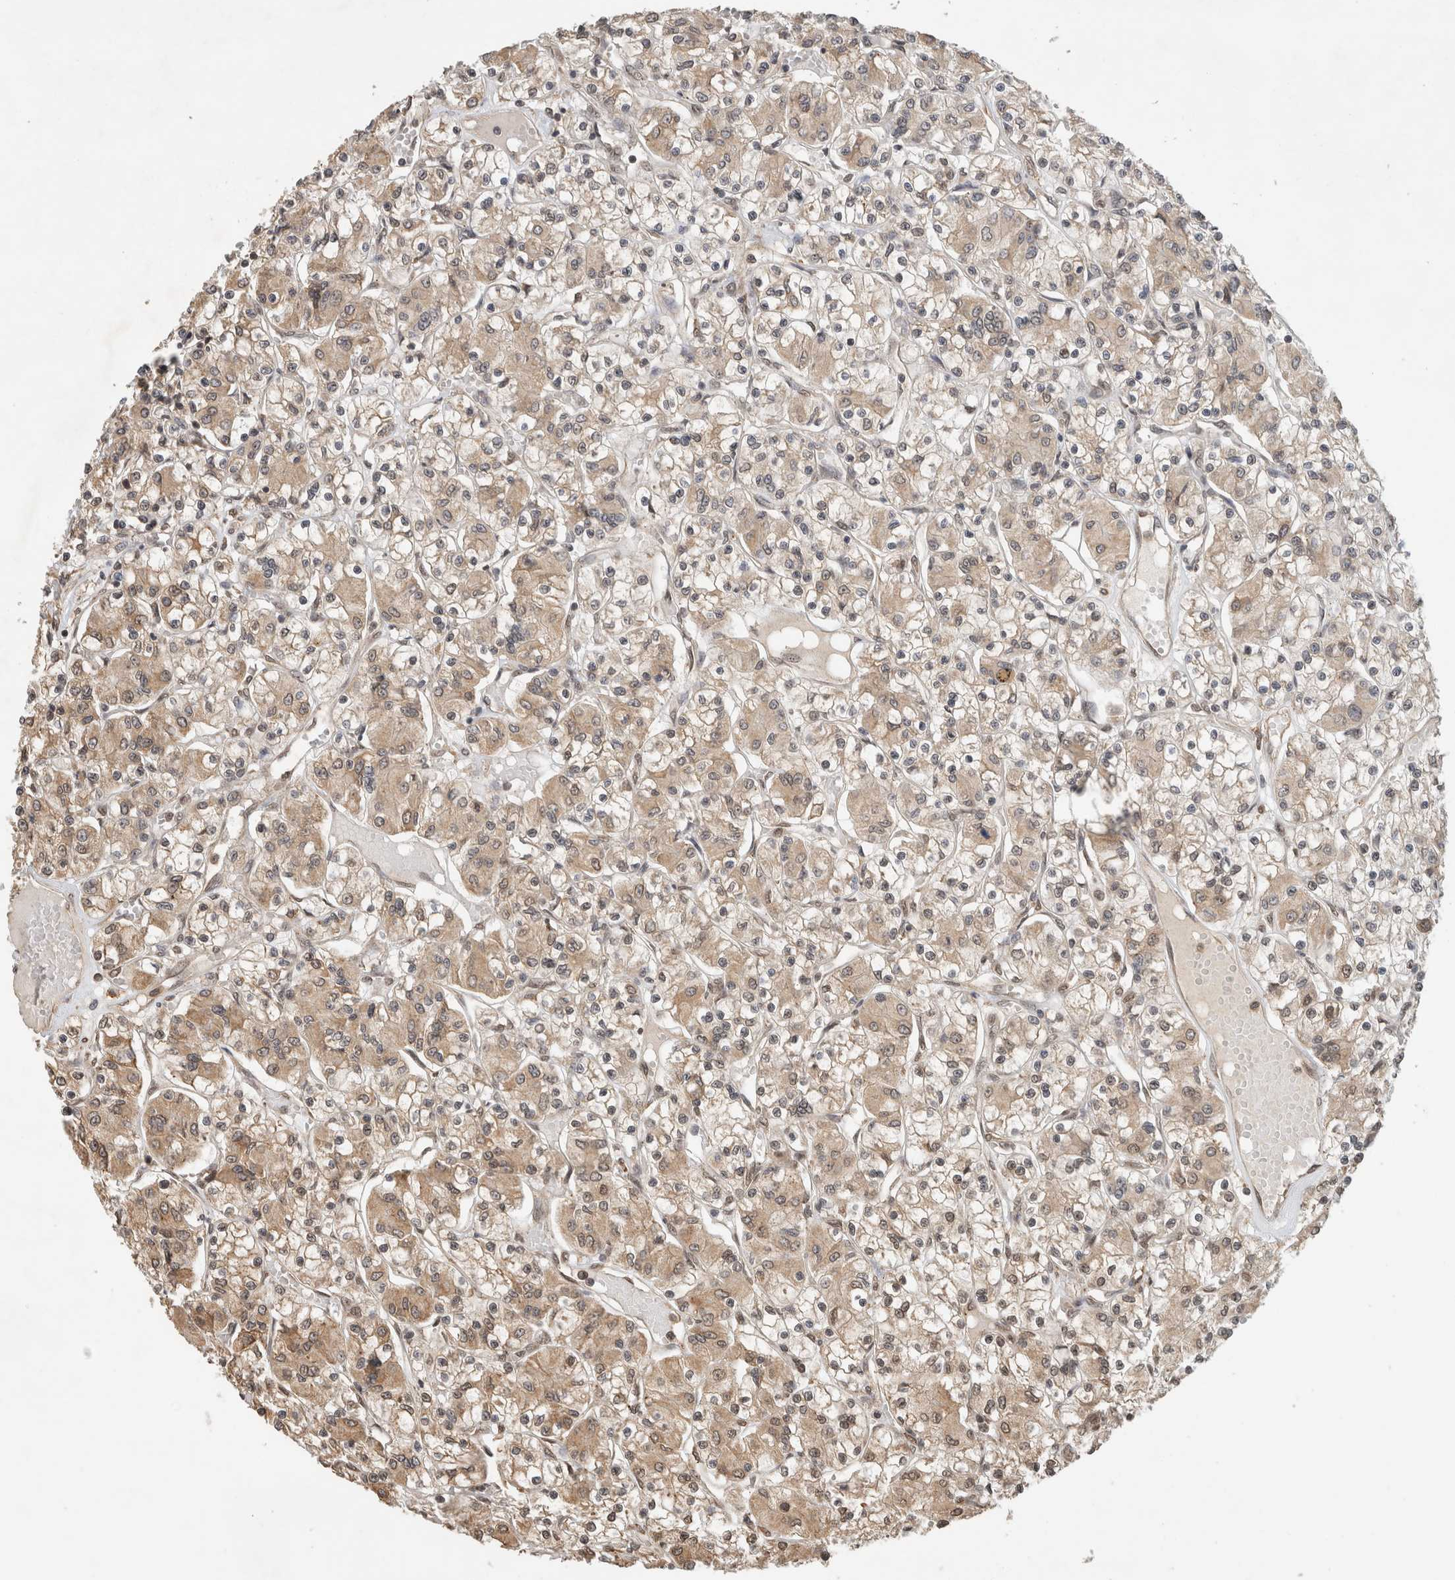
{"staining": {"intensity": "weak", "quantity": ">75%", "location": "cytoplasmic/membranous,nuclear"}, "tissue": "renal cancer", "cell_type": "Tumor cells", "image_type": "cancer", "snomed": [{"axis": "morphology", "description": "Adenocarcinoma, NOS"}, {"axis": "topography", "description": "Kidney"}], "caption": "Tumor cells exhibit weak cytoplasmic/membranous and nuclear expression in approximately >75% of cells in renal adenocarcinoma. (brown staining indicates protein expression, while blue staining denotes nuclei).", "gene": "C1orf21", "patient": {"sex": "female", "age": 59}}